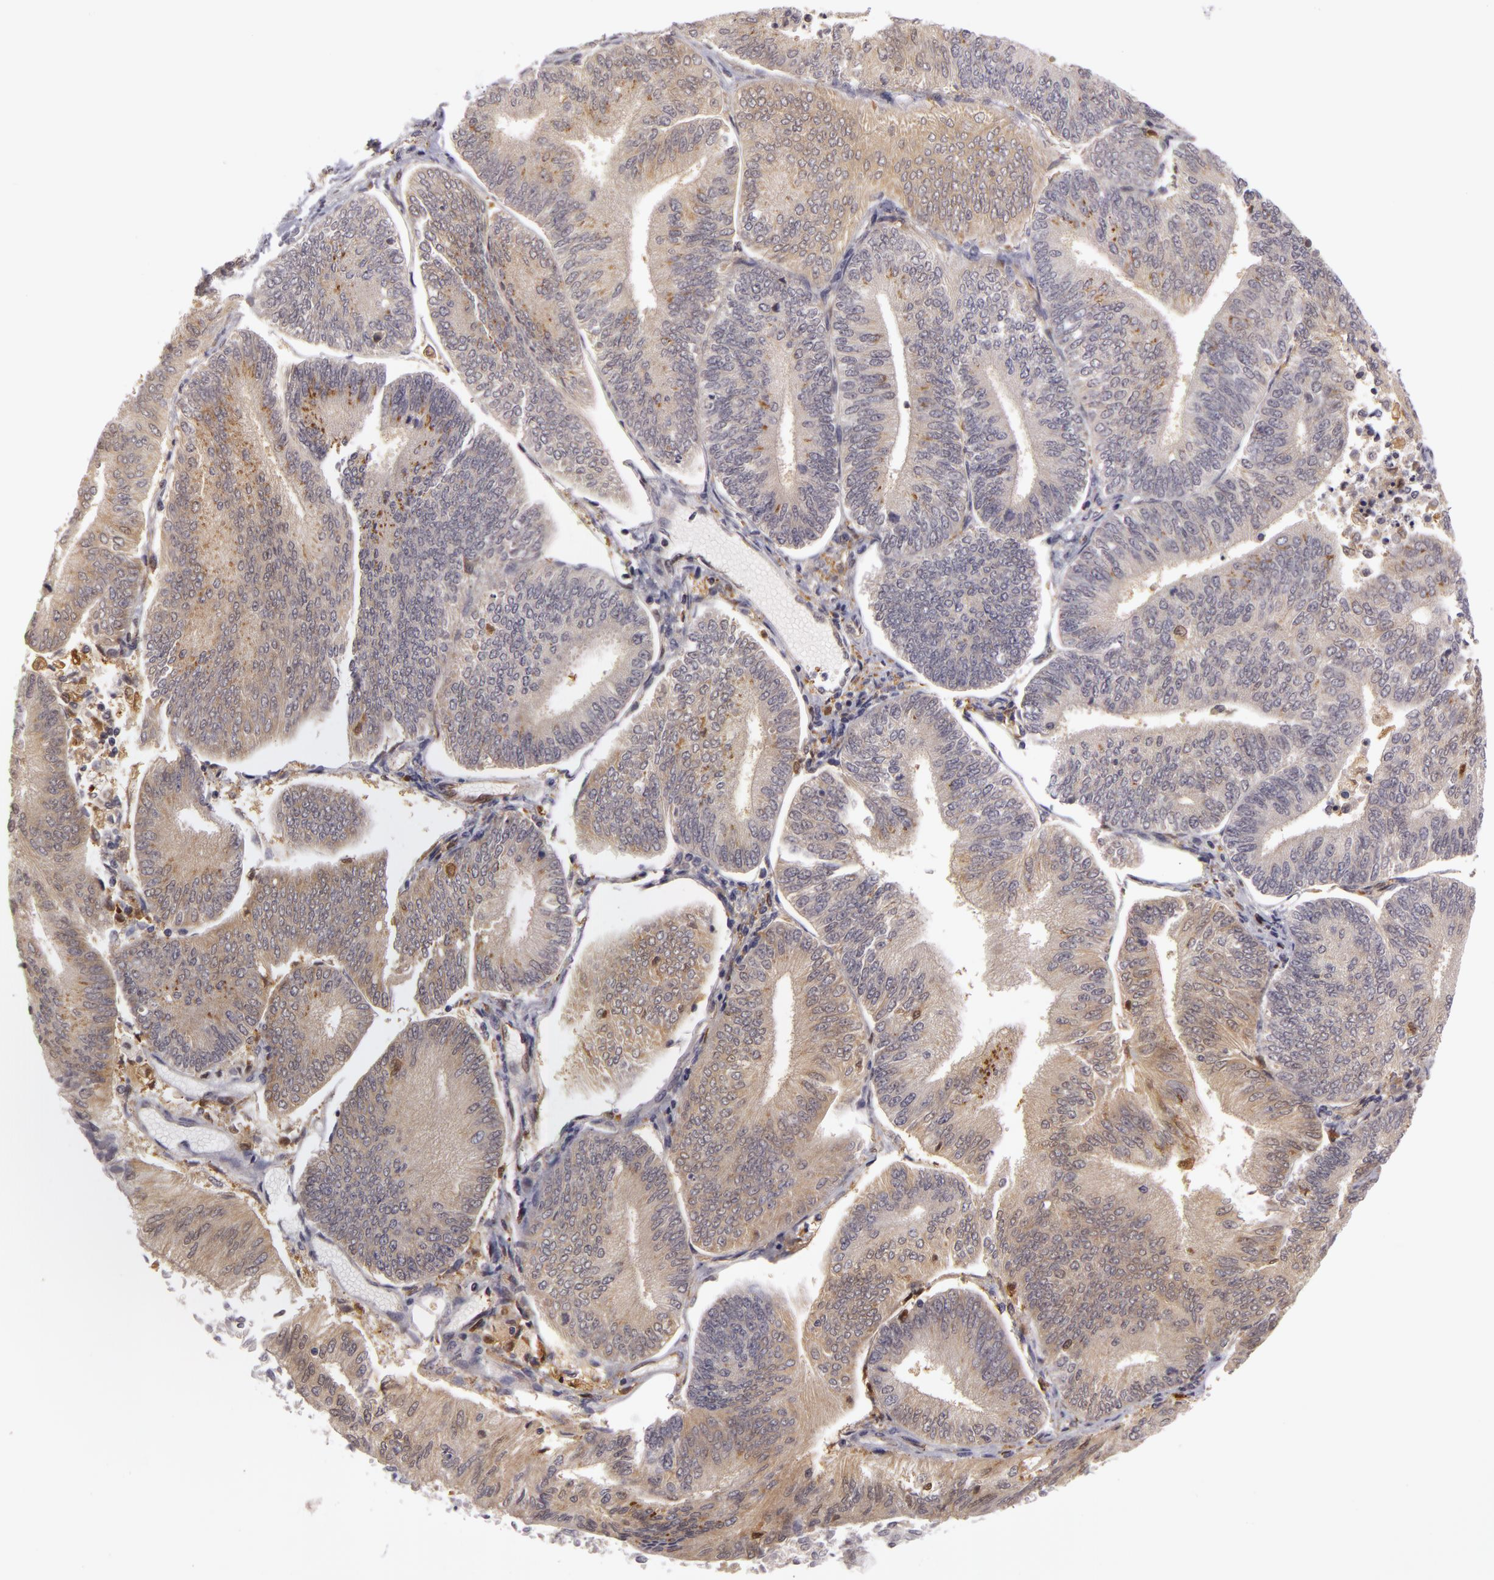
{"staining": {"intensity": "weak", "quantity": "25%-75%", "location": "cytoplasmic/membranous"}, "tissue": "endometrial cancer", "cell_type": "Tumor cells", "image_type": "cancer", "snomed": [{"axis": "morphology", "description": "Adenocarcinoma, NOS"}, {"axis": "topography", "description": "Endometrium"}], "caption": "Brown immunohistochemical staining in human endometrial adenocarcinoma demonstrates weak cytoplasmic/membranous expression in approximately 25%-75% of tumor cells.", "gene": "ZNF229", "patient": {"sex": "female", "age": 55}}